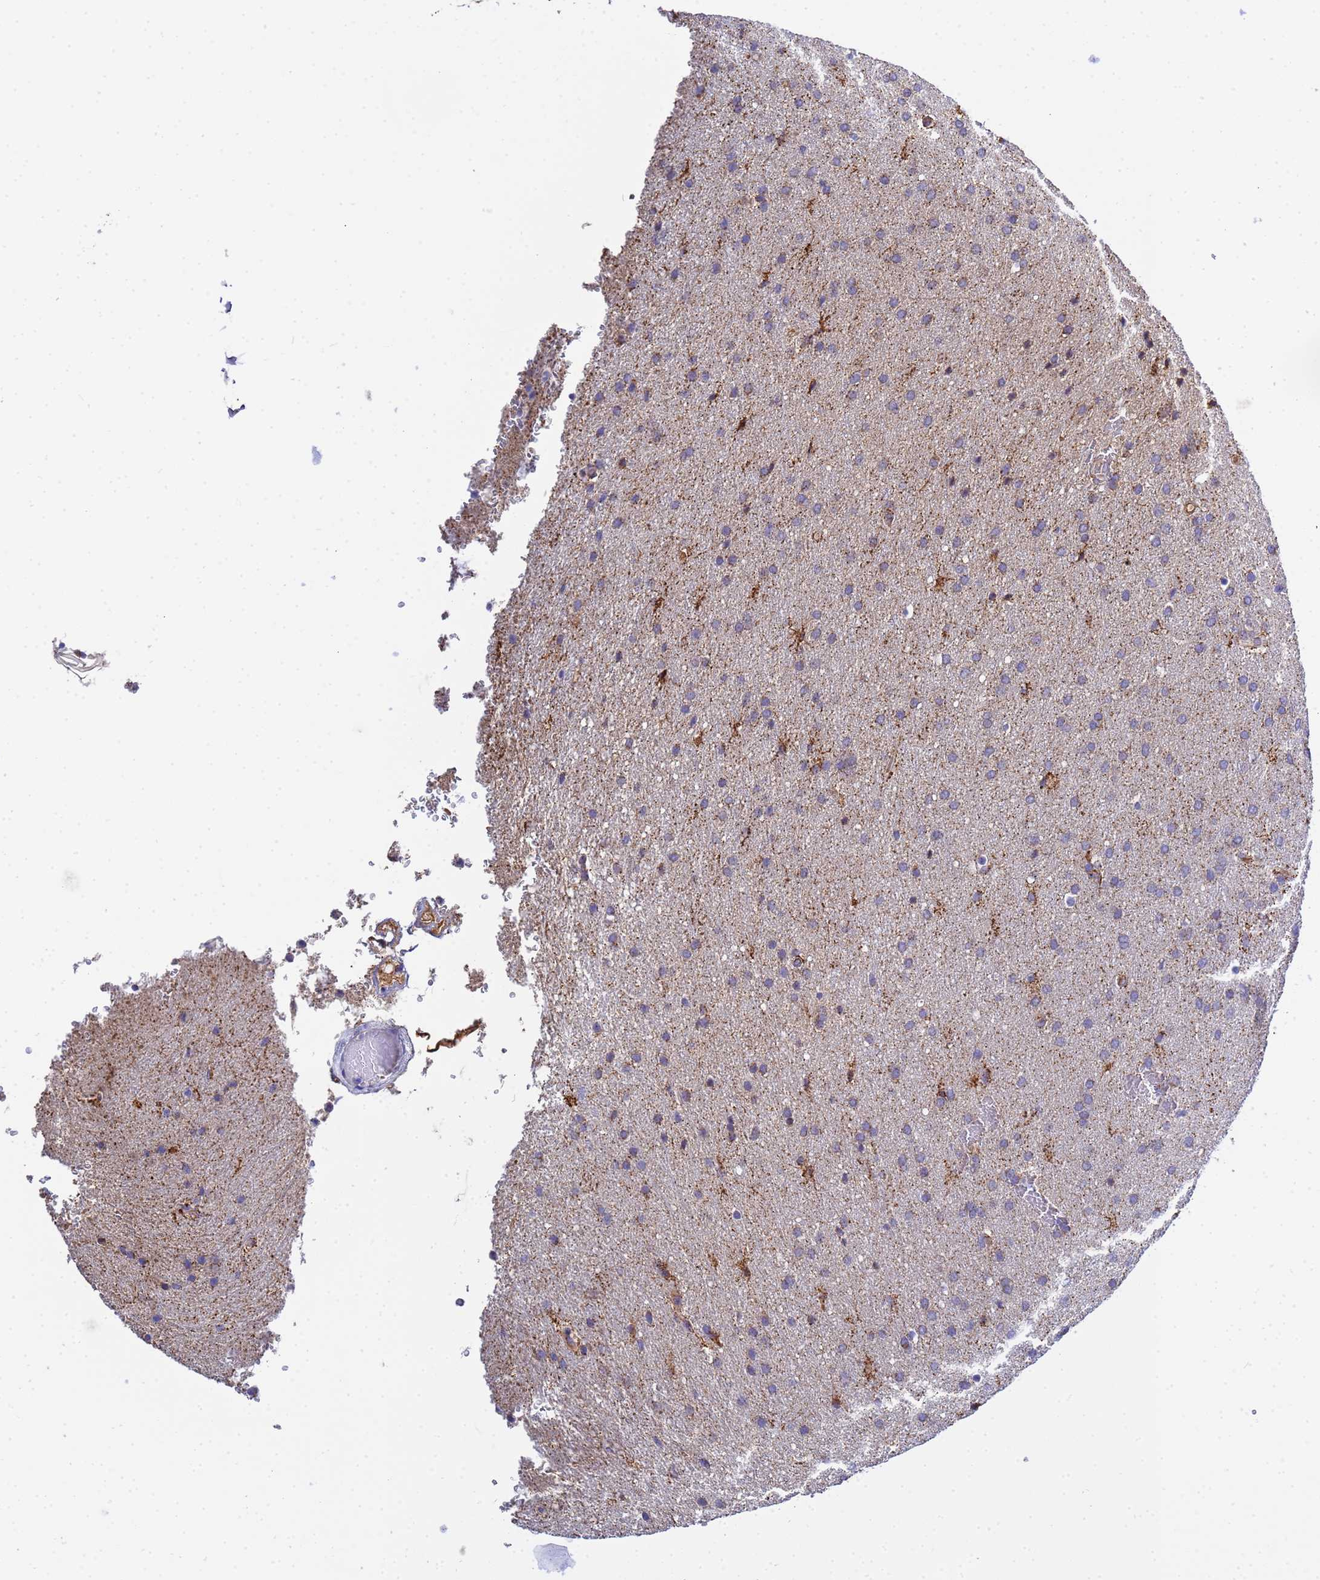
{"staining": {"intensity": "negative", "quantity": "none", "location": "none"}, "tissue": "glioma", "cell_type": "Tumor cells", "image_type": "cancer", "snomed": [{"axis": "morphology", "description": "Glioma, malignant, Low grade"}, {"axis": "topography", "description": "Brain"}], "caption": "Tumor cells show no significant protein staining in malignant glioma (low-grade).", "gene": "GLUD1", "patient": {"sex": "female", "age": 32}}